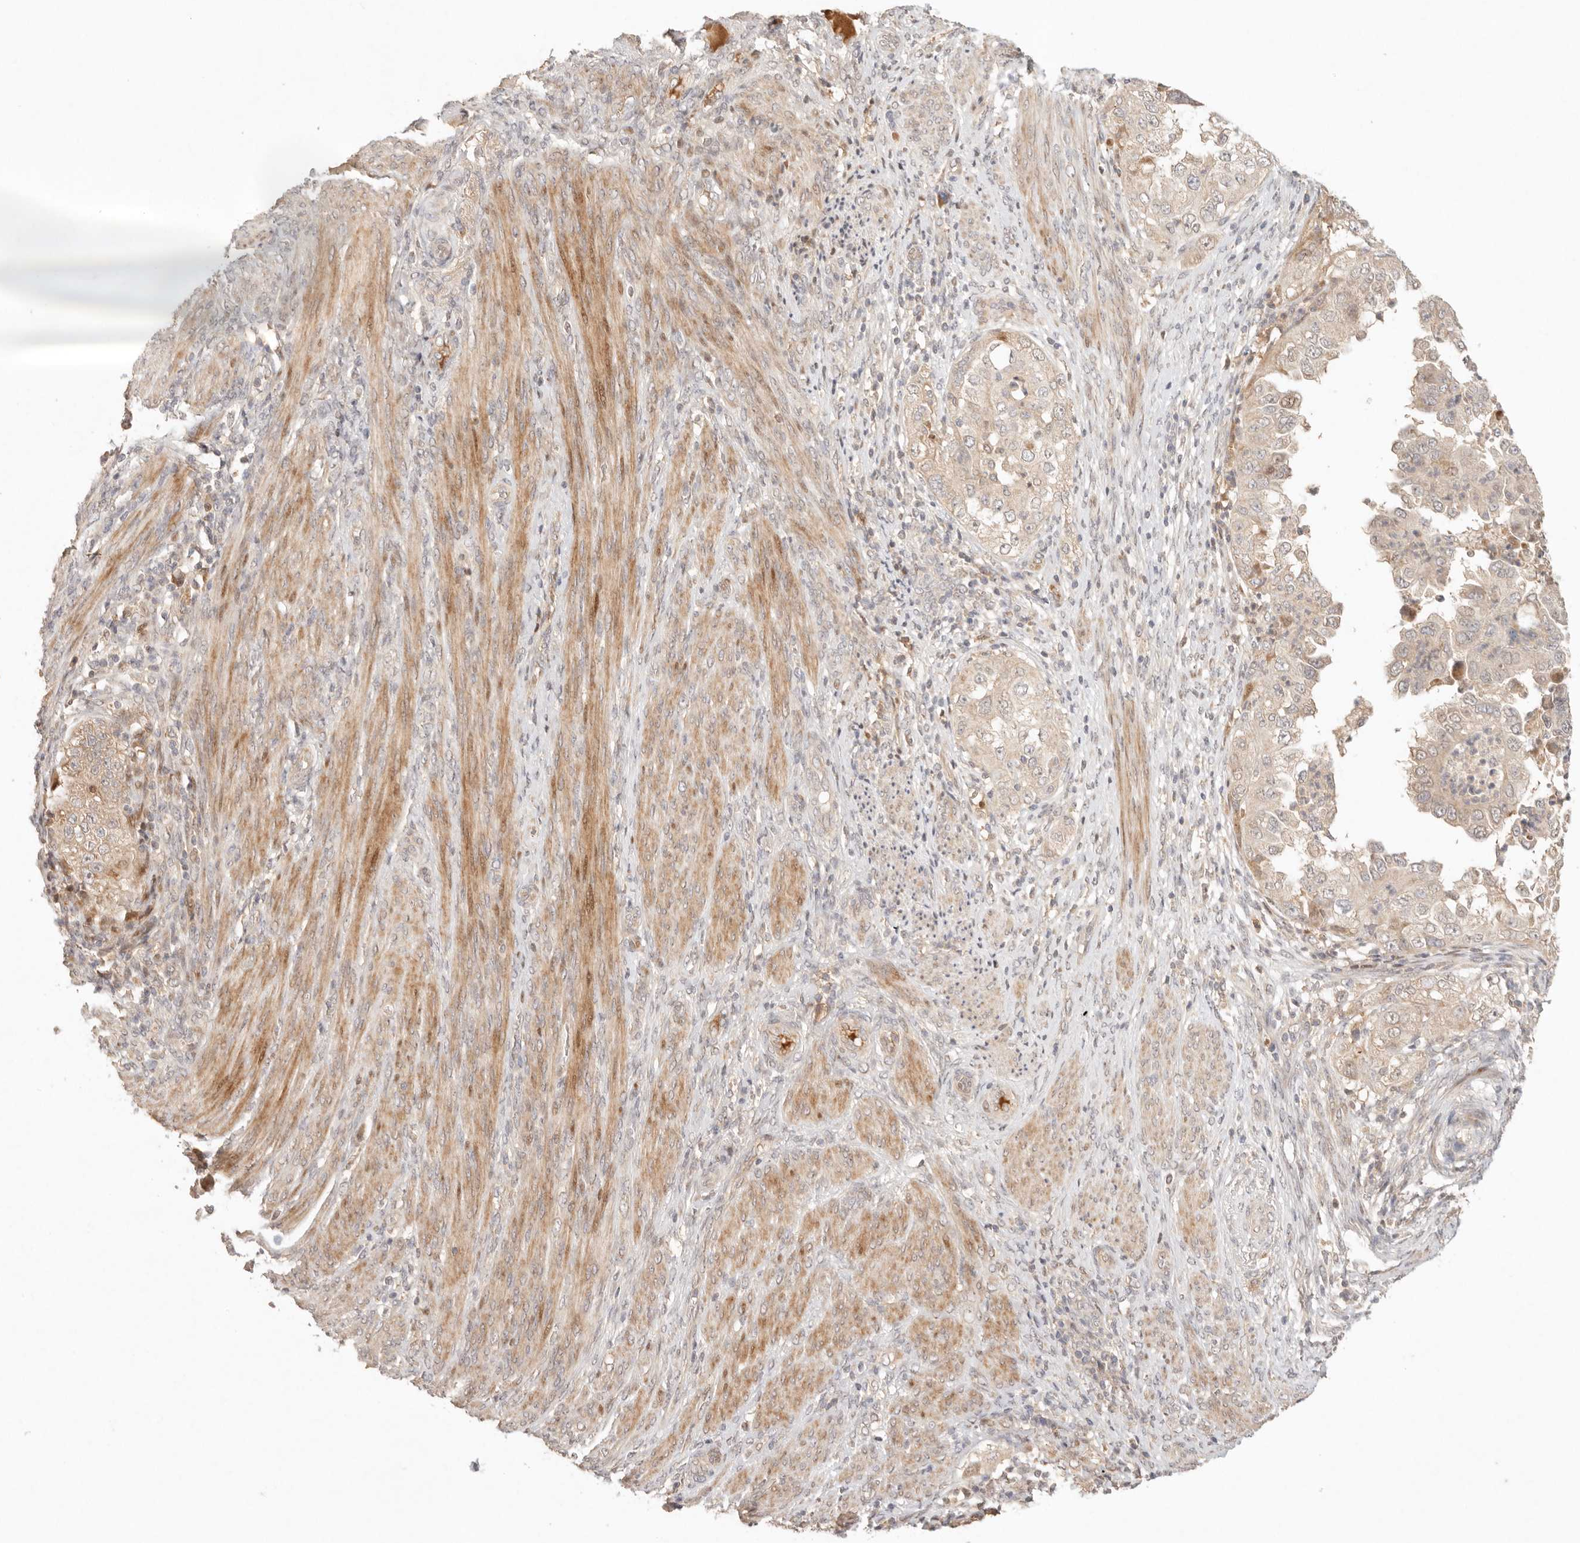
{"staining": {"intensity": "weak", "quantity": ">75%", "location": "cytoplasmic/membranous"}, "tissue": "endometrial cancer", "cell_type": "Tumor cells", "image_type": "cancer", "snomed": [{"axis": "morphology", "description": "Adenocarcinoma, NOS"}, {"axis": "topography", "description": "Endometrium"}], "caption": "IHC (DAB) staining of human endometrial adenocarcinoma shows weak cytoplasmic/membranous protein positivity in approximately >75% of tumor cells. The staining was performed using DAB (3,3'-diaminobenzidine) to visualize the protein expression in brown, while the nuclei were stained in blue with hematoxylin (Magnification: 20x).", "gene": "PHLDA3", "patient": {"sex": "female", "age": 85}}